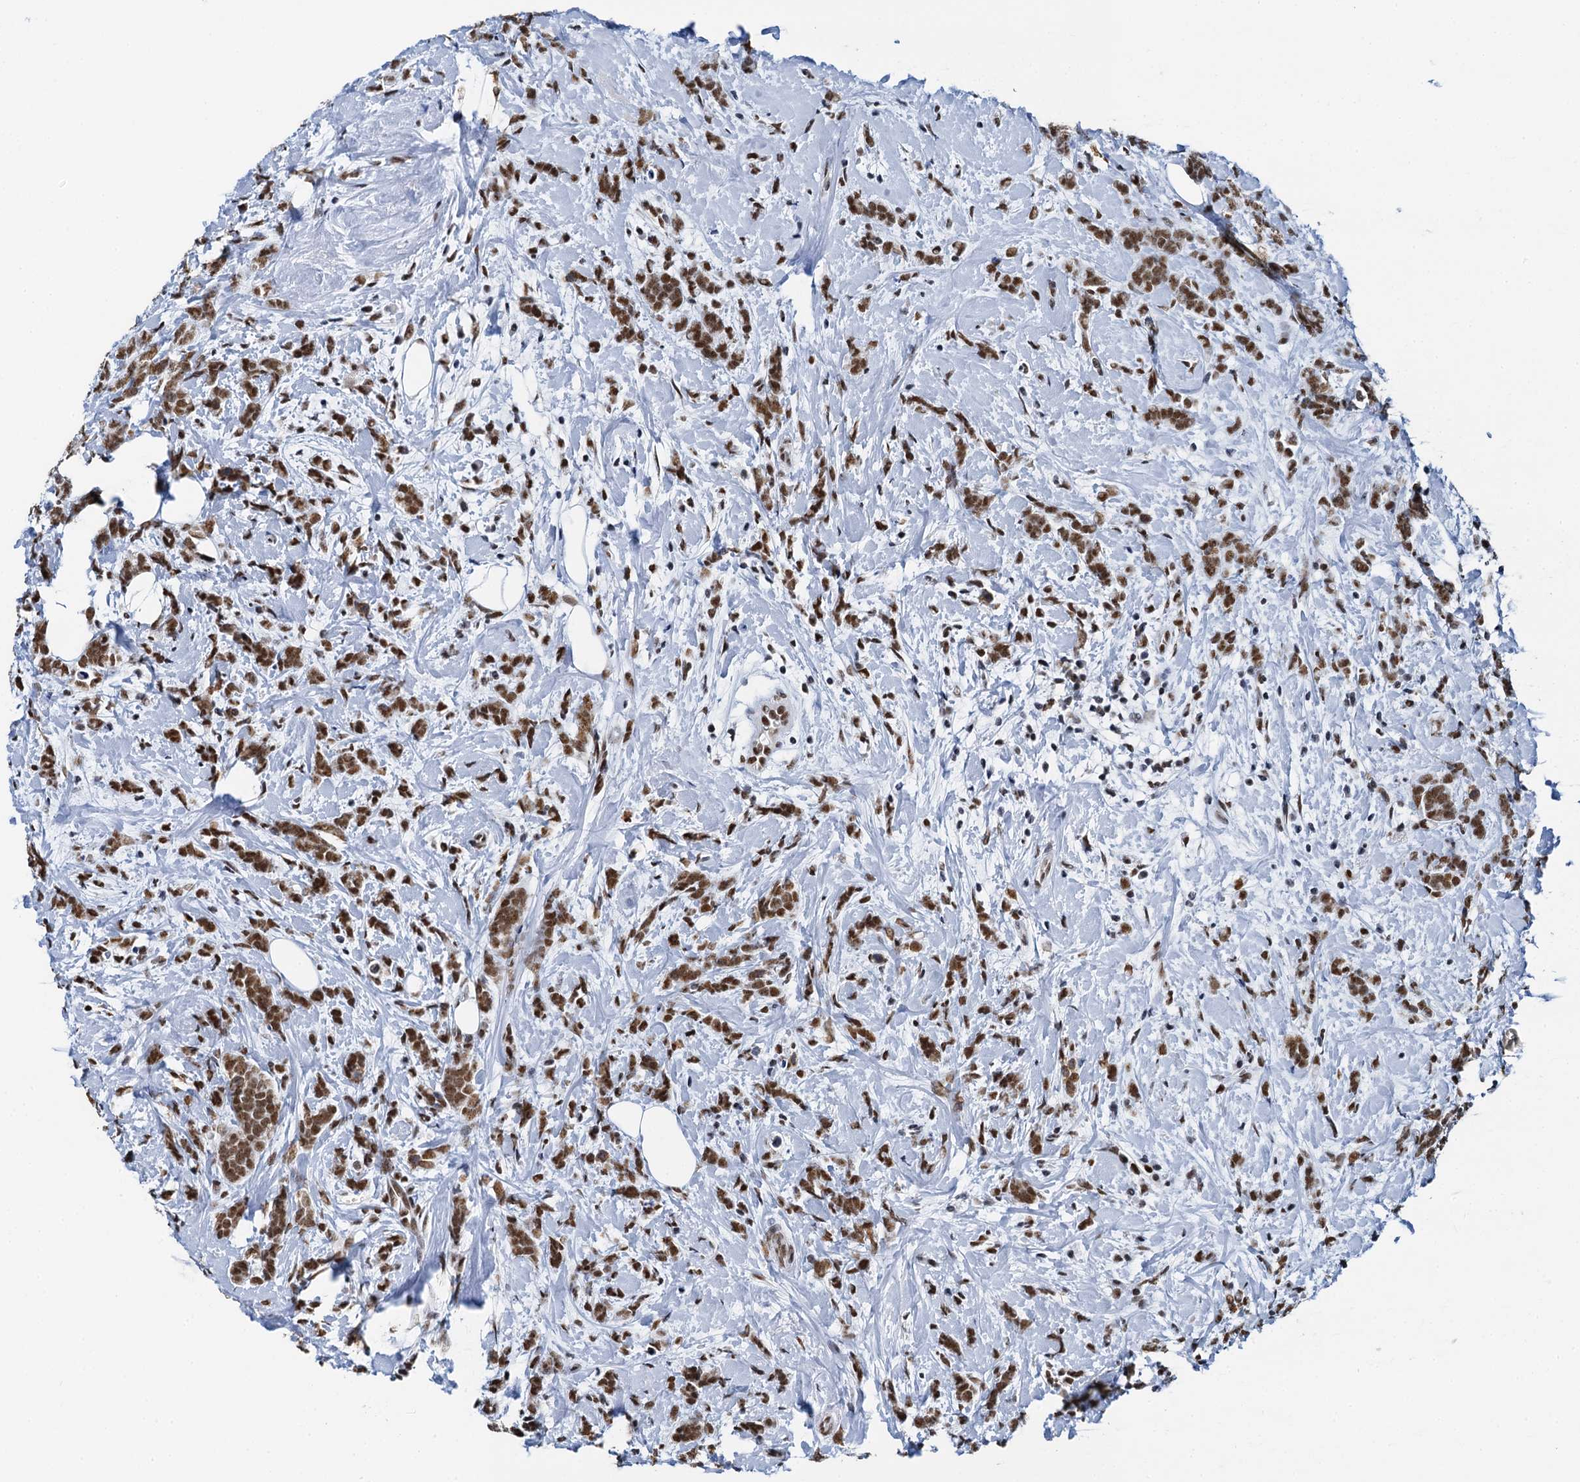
{"staining": {"intensity": "moderate", "quantity": ">75%", "location": "nuclear"}, "tissue": "breast cancer", "cell_type": "Tumor cells", "image_type": "cancer", "snomed": [{"axis": "morphology", "description": "Lobular carcinoma"}, {"axis": "topography", "description": "Breast"}], "caption": "About >75% of tumor cells in human breast lobular carcinoma show moderate nuclear protein expression as visualized by brown immunohistochemical staining.", "gene": "SLTM", "patient": {"sex": "female", "age": 58}}